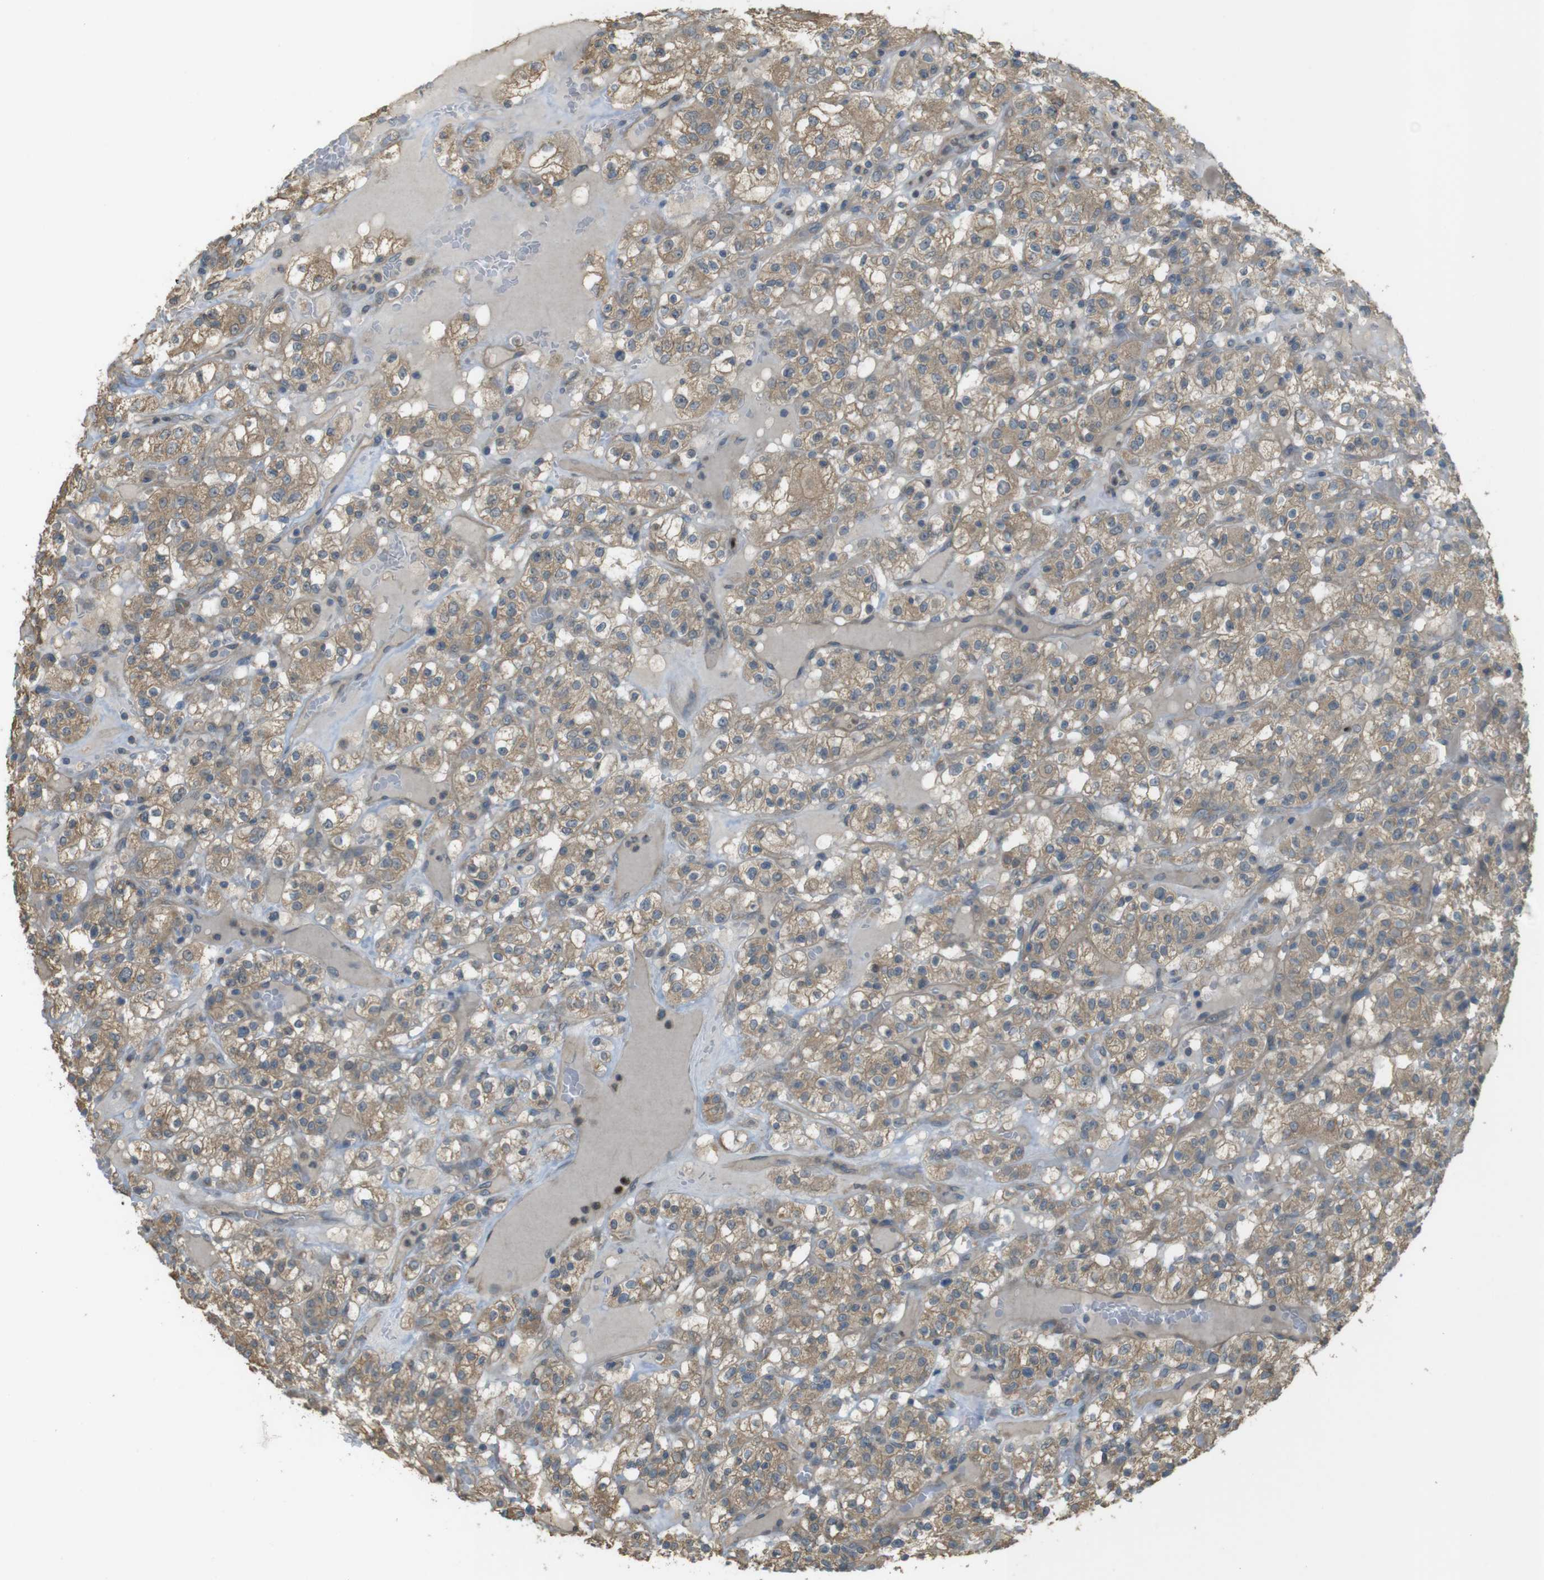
{"staining": {"intensity": "moderate", "quantity": ">75%", "location": "cytoplasmic/membranous"}, "tissue": "renal cancer", "cell_type": "Tumor cells", "image_type": "cancer", "snomed": [{"axis": "morphology", "description": "Normal tissue, NOS"}, {"axis": "morphology", "description": "Adenocarcinoma, NOS"}, {"axis": "topography", "description": "Kidney"}], "caption": "About >75% of tumor cells in renal cancer exhibit moderate cytoplasmic/membranous protein positivity as visualized by brown immunohistochemical staining.", "gene": "ZDHHC20", "patient": {"sex": "female", "age": 72}}